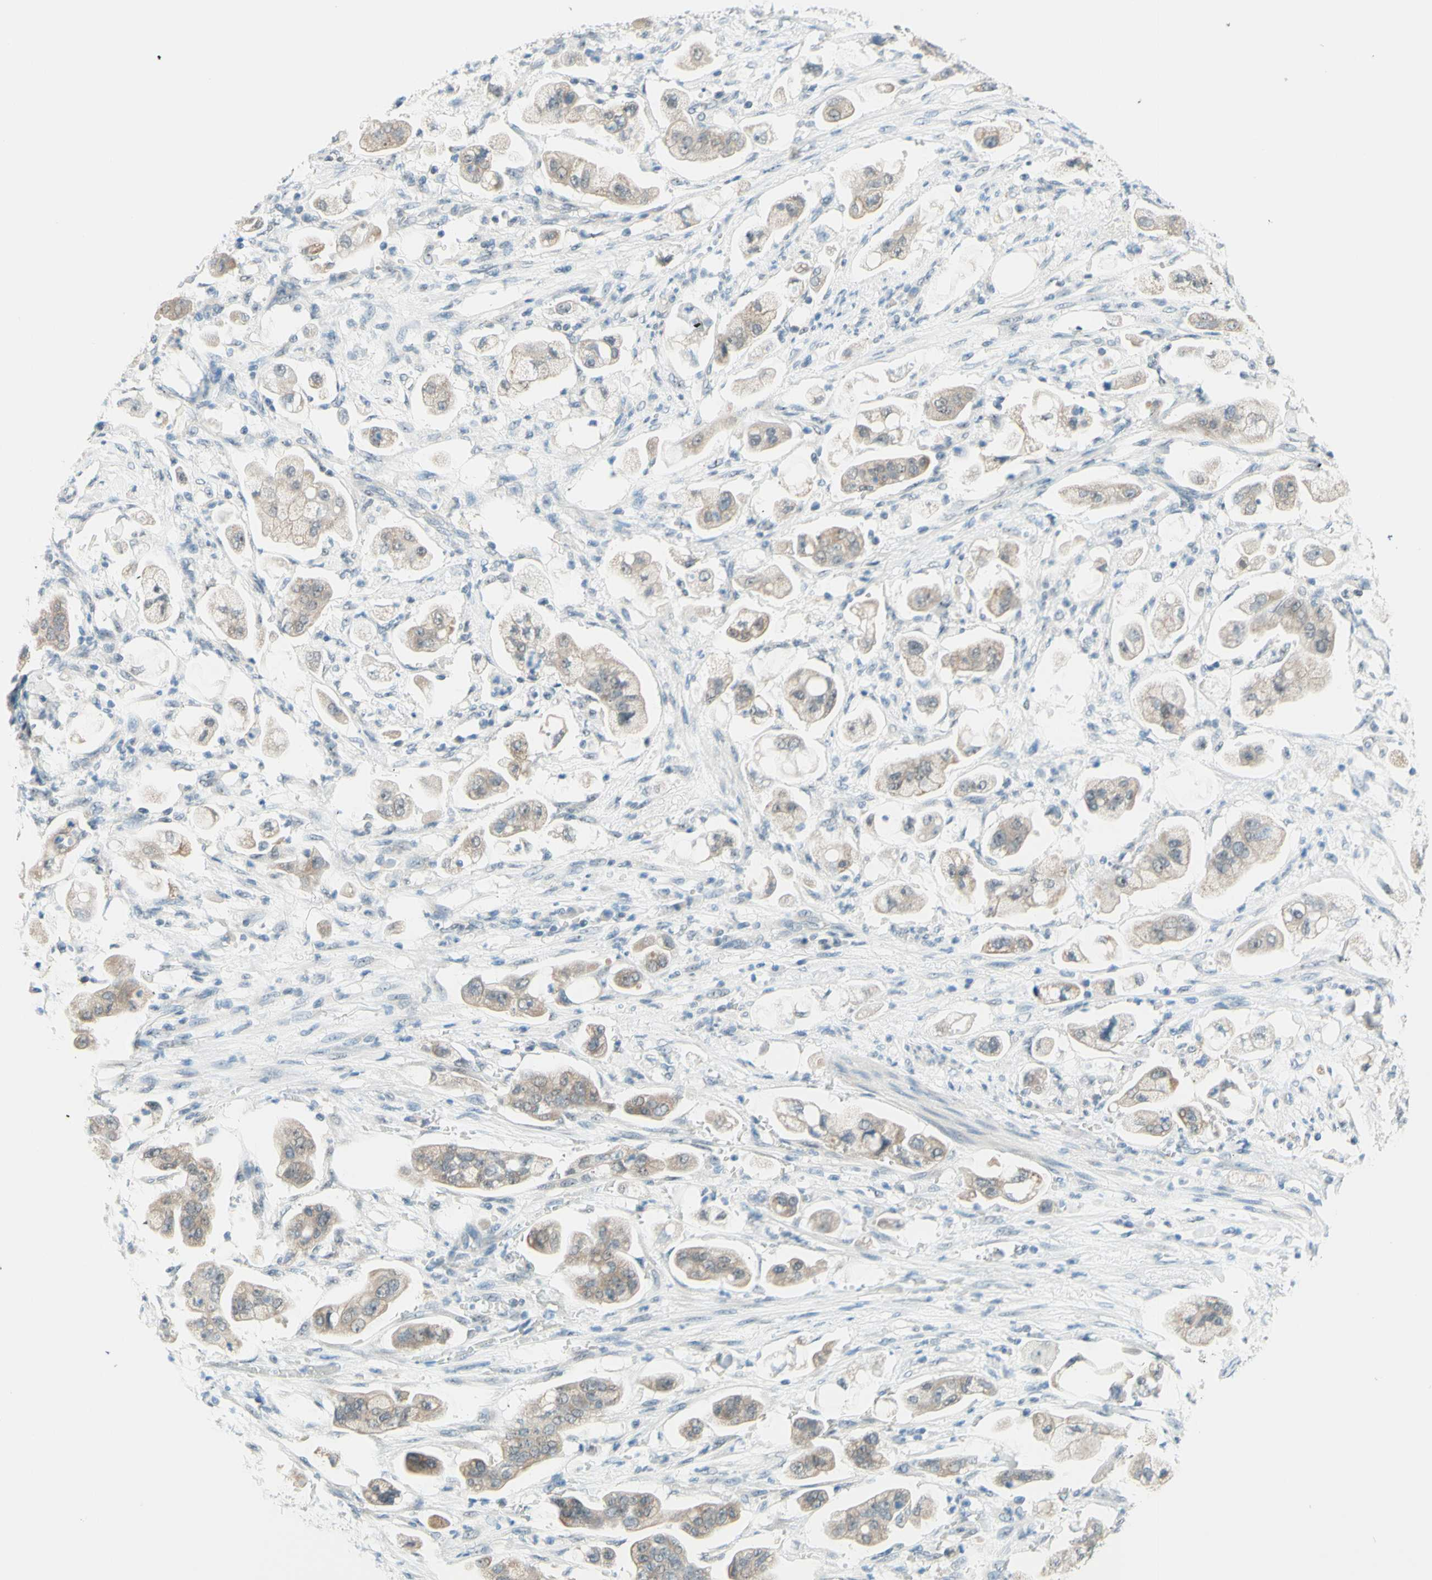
{"staining": {"intensity": "weak", "quantity": "25%-75%", "location": "cytoplasmic/membranous"}, "tissue": "stomach cancer", "cell_type": "Tumor cells", "image_type": "cancer", "snomed": [{"axis": "morphology", "description": "Adenocarcinoma, NOS"}, {"axis": "topography", "description": "Stomach"}], "caption": "Stomach cancer (adenocarcinoma) stained with DAB (3,3'-diaminobenzidine) immunohistochemistry displays low levels of weak cytoplasmic/membranous staining in about 25%-75% of tumor cells.", "gene": "JPH1", "patient": {"sex": "male", "age": 62}}